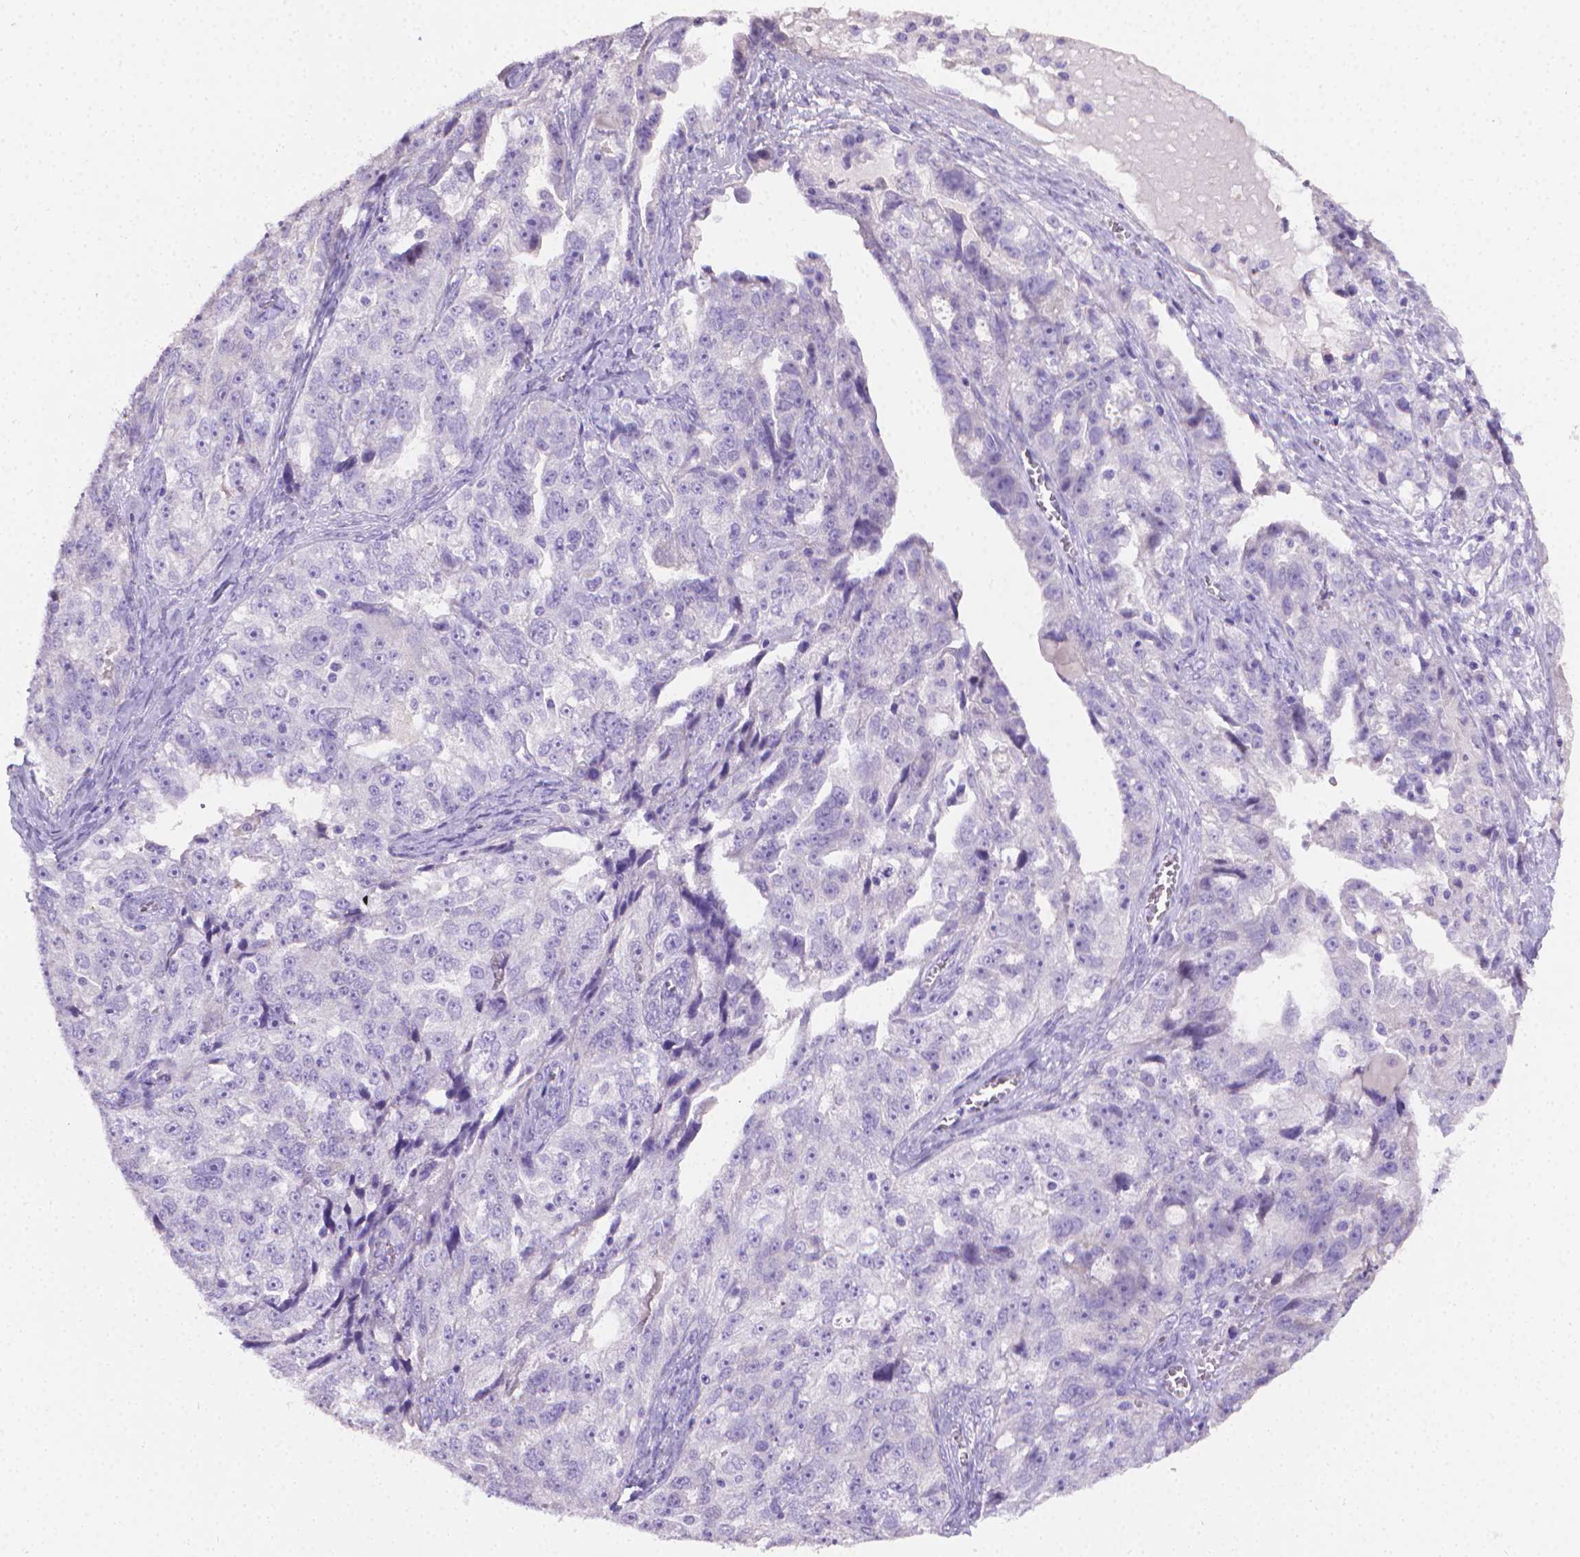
{"staining": {"intensity": "negative", "quantity": "none", "location": "none"}, "tissue": "ovarian cancer", "cell_type": "Tumor cells", "image_type": "cancer", "snomed": [{"axis": "morphology", "description": "Cystadenocarcinoma, serous, NOS"}, {"axis": "topography", "description": "Ovary"}], "caption": "Immunohistochemical staining of human serous cystadenocarcinoma (ovarian) exhibits no significant staining in tumor cells.", "gene": "PNMA2", "patient": {"sex": "female", "age": 51}}